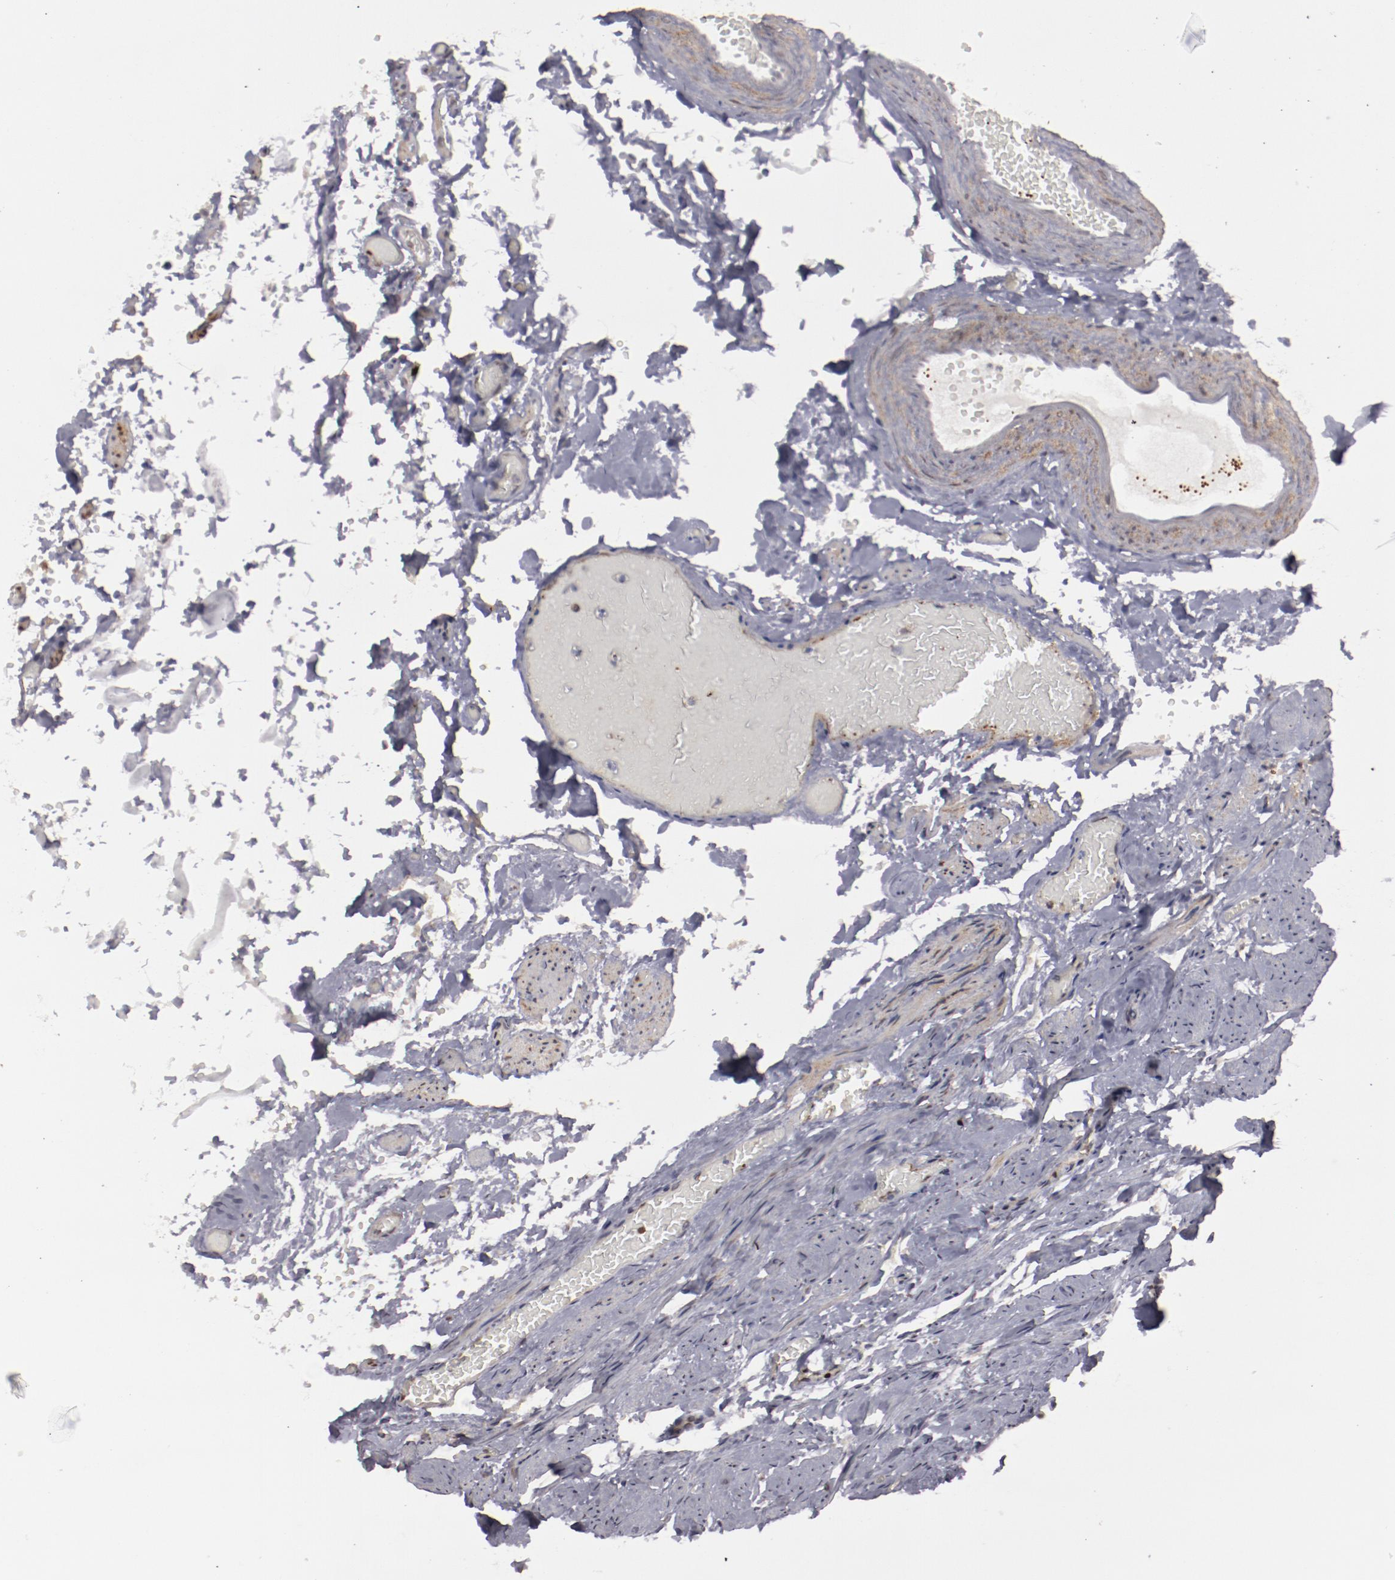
{"staining": {"intensity": "negative", "quantity": "none", "location": "none"}, "tissue": "fallopian tube", "cell_type": "Glandular cells", "image_type": "normal", "snomed": [{"axis": "morphology", "description": "Normal tissue, NOS"}, {"axis": "topography", "description": "Fallopian tube"}, {"axis": "topography", "description": "Ovary"}], "caption": "The immunohistochemistry histopathology image has no significant positivity in glandular cells of fallopian tube.", "gene": "LEF1", "patient": {"sex": "female", "age": 69}}